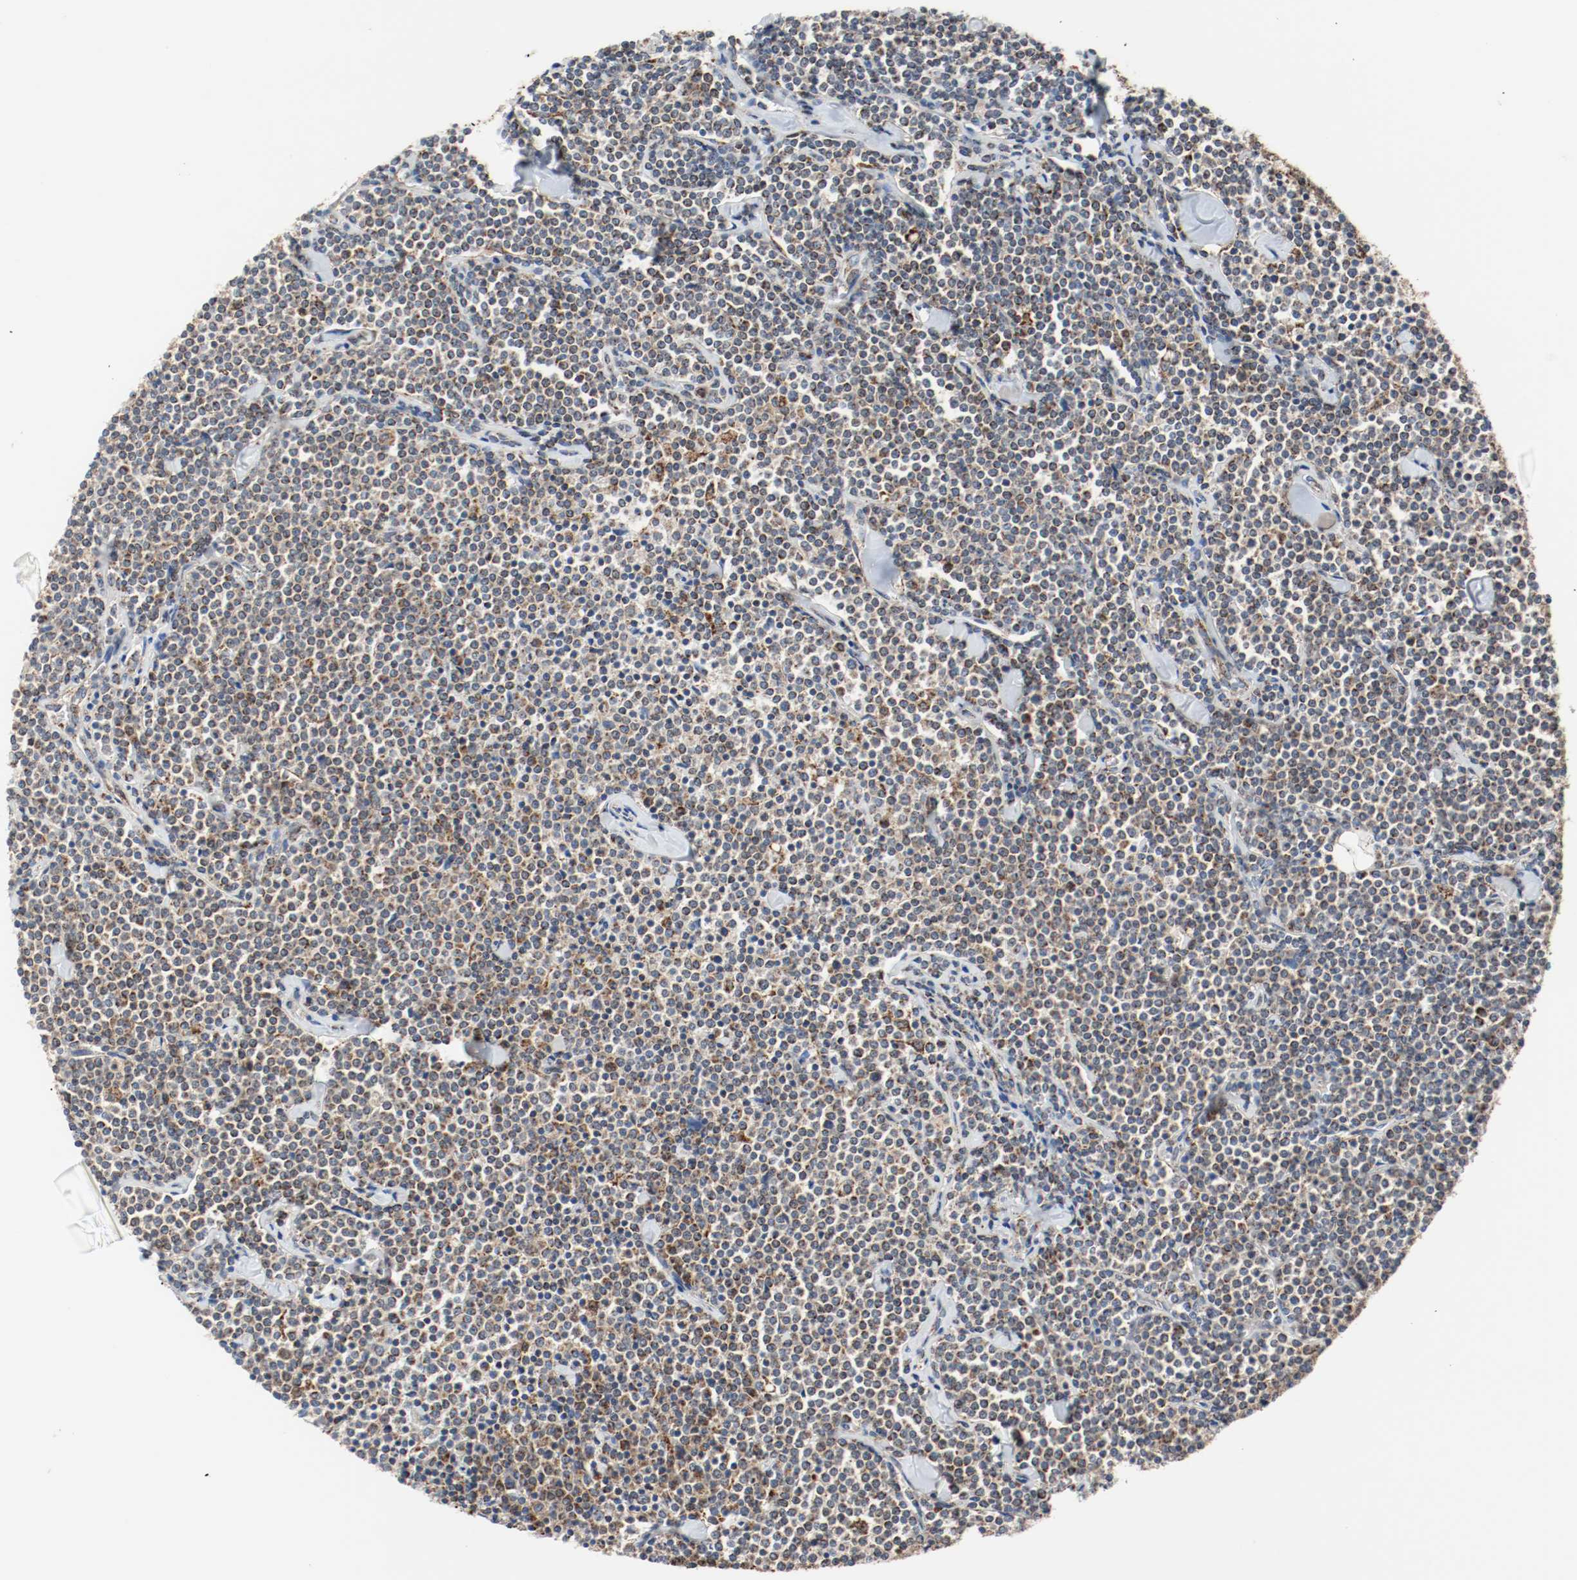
{"staining": {"intensity": "moderate", "quantity": ">75%", "location": "cytoplasmic/membranous"}, "tissue": "lymphoma", "cell_type": "Tumor cells", "image_type": "cancer", "snomed": [{"axis": "morphology", "description": "Malignant lymphoma, non-Hodgkin's type, Low grade"}, {"axis": "topography", "description": "Soft tissue"}], "caption": "Immunohistochemical staining of lymphoma demonstrates medium levels of moderate cytoplasmic/membranous protein staining in approximately >75% of tumor cells.", "gene": "TXNRD1", "patient": {"sex": "male", "age": 92}}